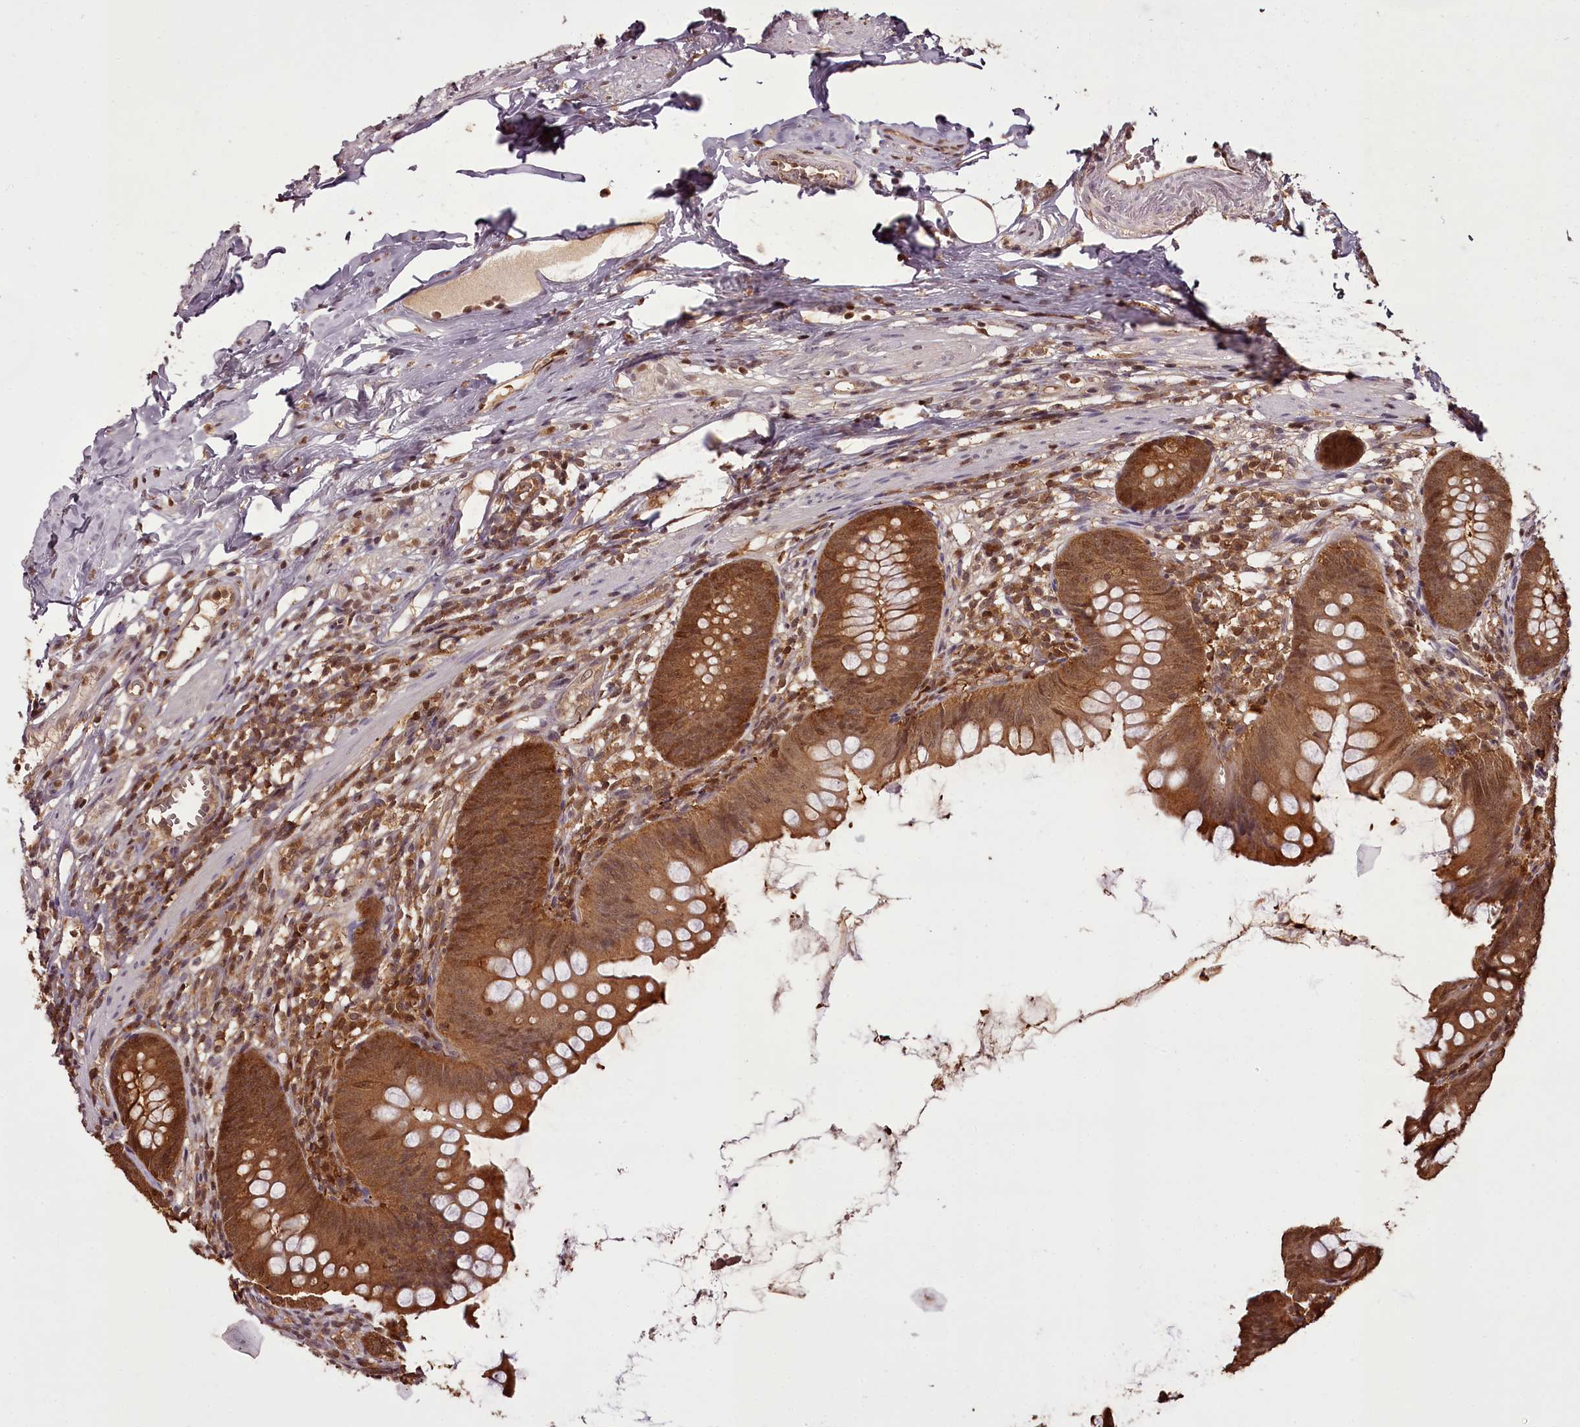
{"staining": {"intensity": "moderate", "quantity": ">75%", "location": "cytoplasmic/membranous,nuclear"}, "tissue": "appendix", "cell_type": "Glandular cells", "image_type": "normal", "snomed": [{"axis": "morphology", "description": "Normal tissue, NOS"}, {"axis": "topography", "description": "Appendix"}], "caption": "This is a histology image of IHC staining of benign appendix, which shows moderate staining in the cytoplasmic/membranous,nuclear of glandular cells.", "gene": "NPRL2", "patient": {"sex": "female", "age": 62}}